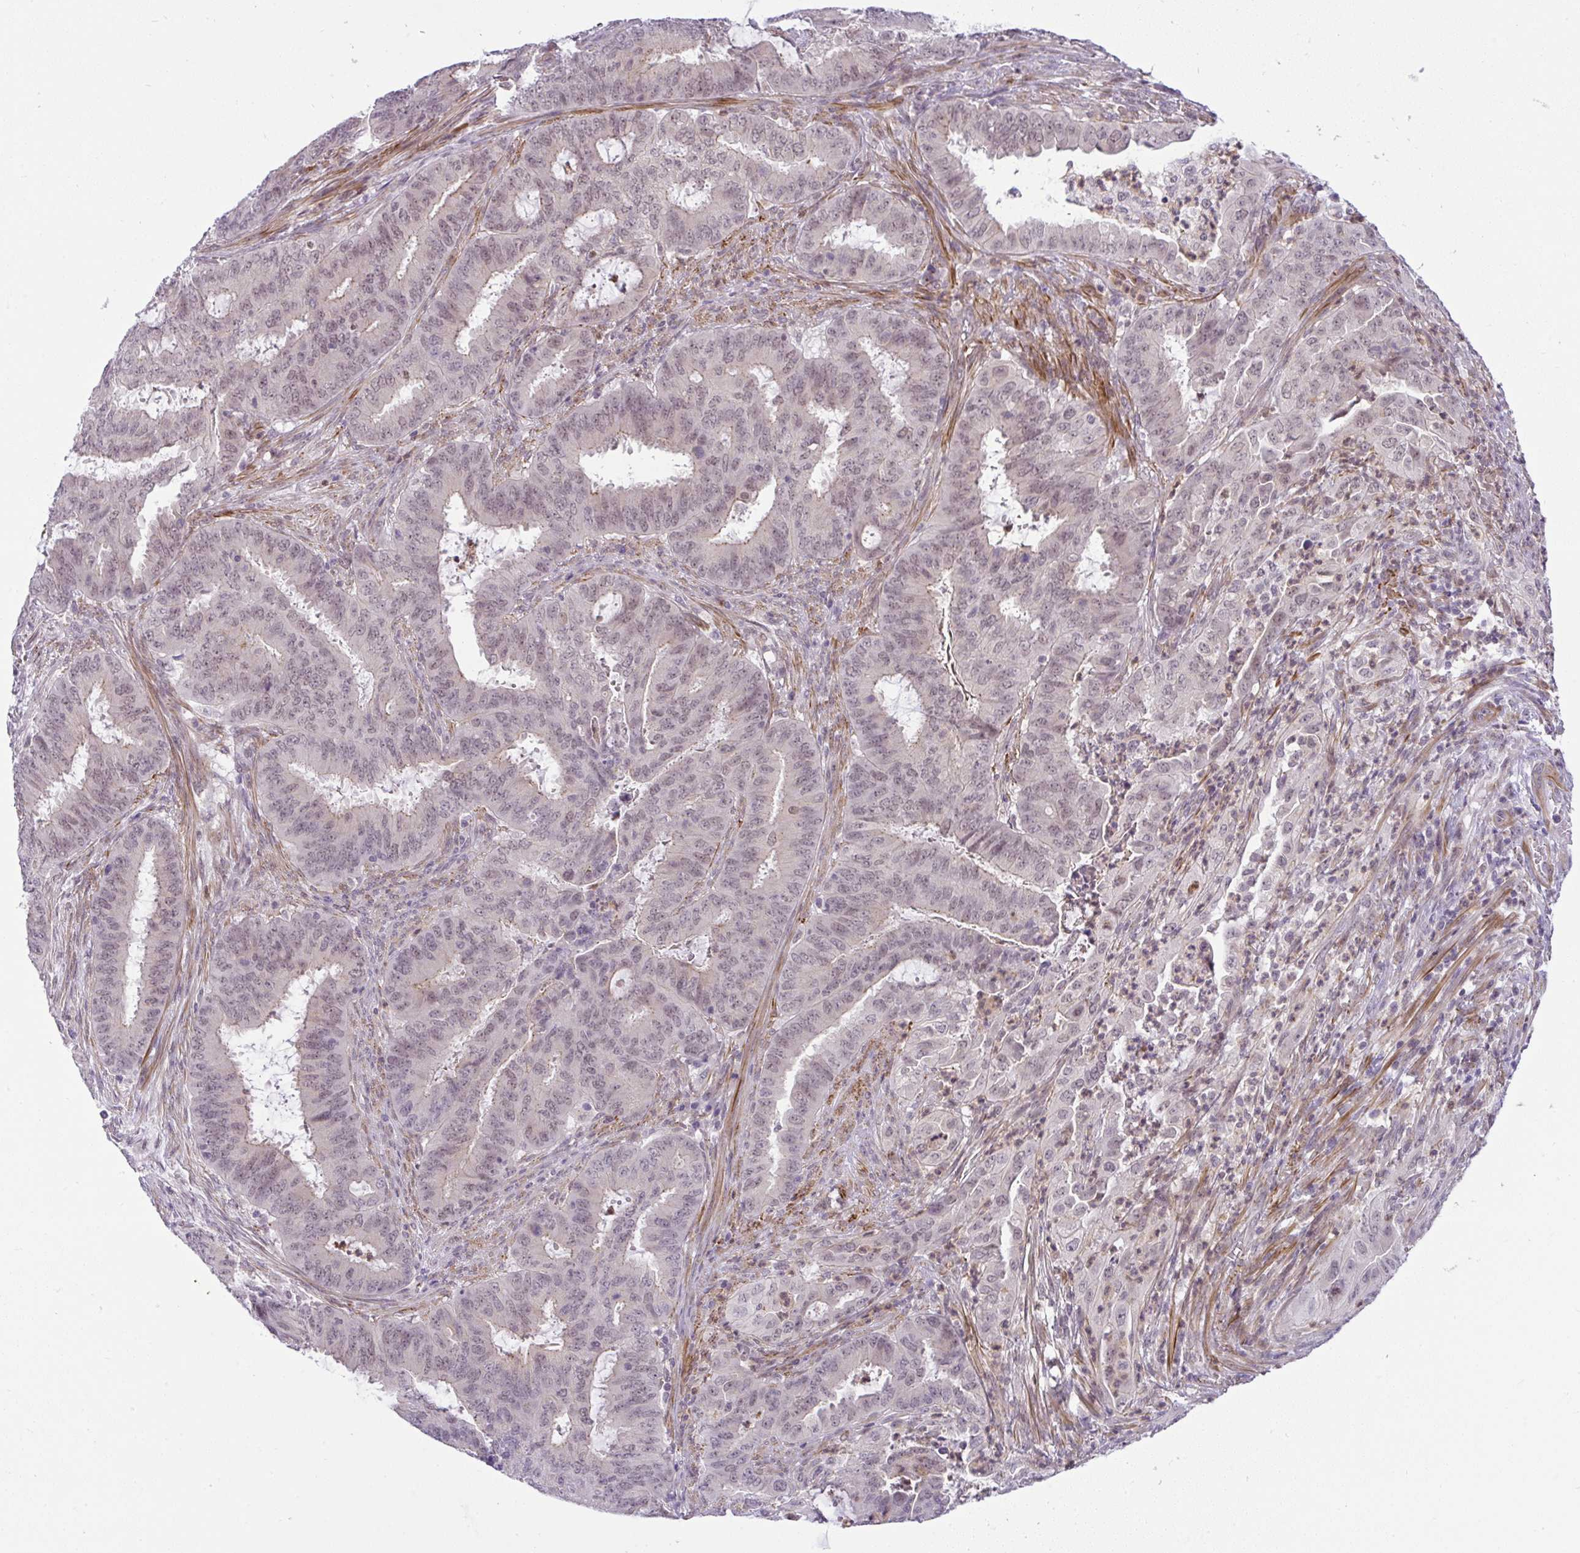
{"staining": {"intensity": "weak", "quantity": "25%-75%", "location": "nuclear"}, "tissue": "endometrial cancer", "cell_type": "Tumor cells", "image_type": "cancer", "snomed": [{"axis": "morphology", "description": "Adenocarcinoma, NOS"}, {"axis": "topography", "description": "Endometrium"}], "caption": "A photomicrograph of human endometrial cancer (adenocarcinoma) stained for a protein shows weak nuclear brown staining in tumor cells. The protein of interest is shown in brown color, while the nuclei are stained blue.", "gene": "DZIP1", "patient": {"sex": "female", "age": 51}}